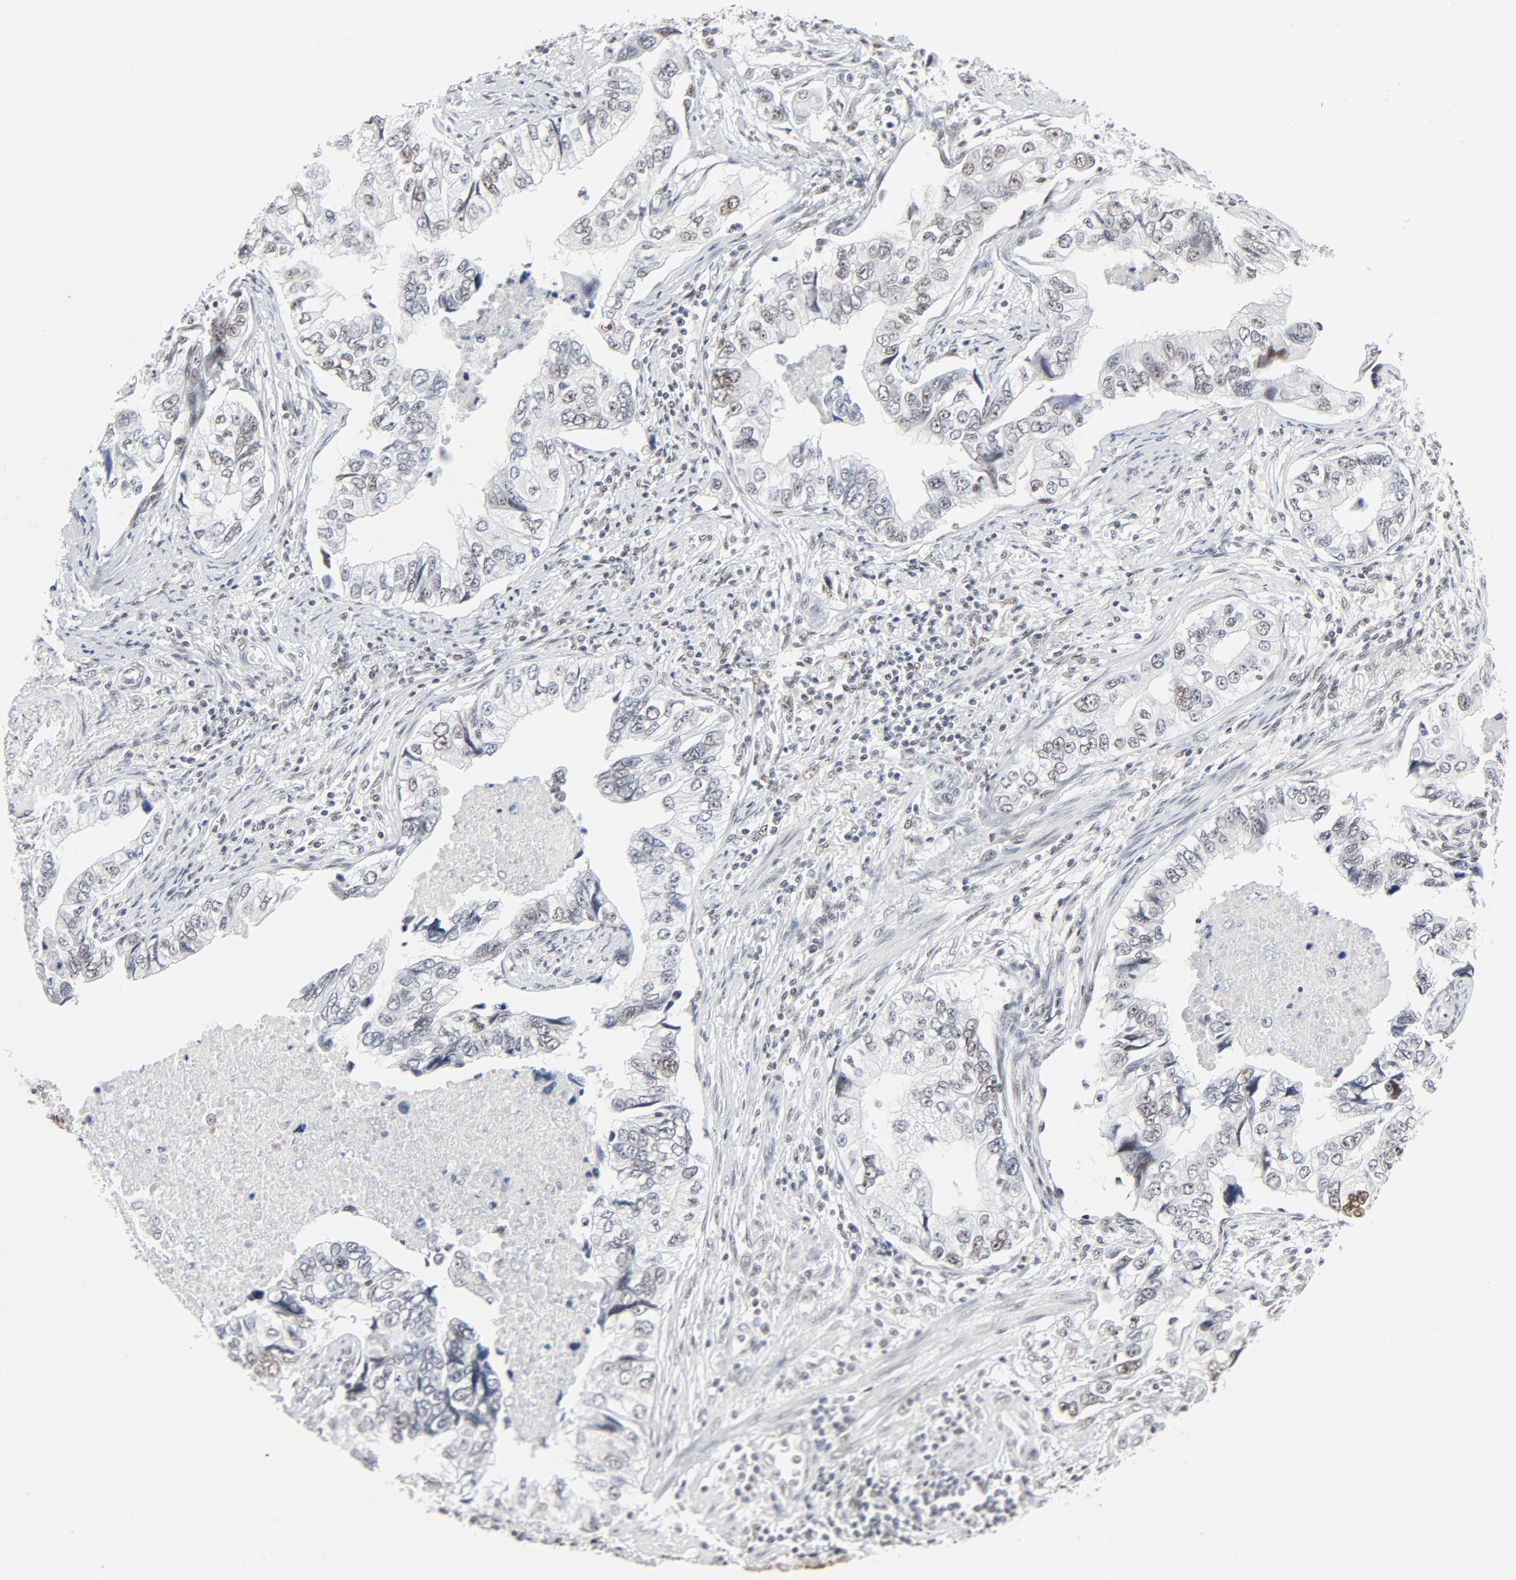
{"staining": {"intensity": "weak", "quantity": "<25%", "location": "nuclear"}, "tissue": "stomach cancer", "cell_type": "Tumor cells", "image_type": "cancer", "snomed": [{"axis": "morphology", "description": "Adenocarcinoma, NOS"}, {"axis": "topography", "description": "Pancreas"}, {"axis": "topography", "description": "Stomach, upper"}], "caption": "There is no significant expression in tumor cells of adenocarcinoma (stomach).", "gene": "GTF2H1", "patient": {"sex": "male", "age": 77}}